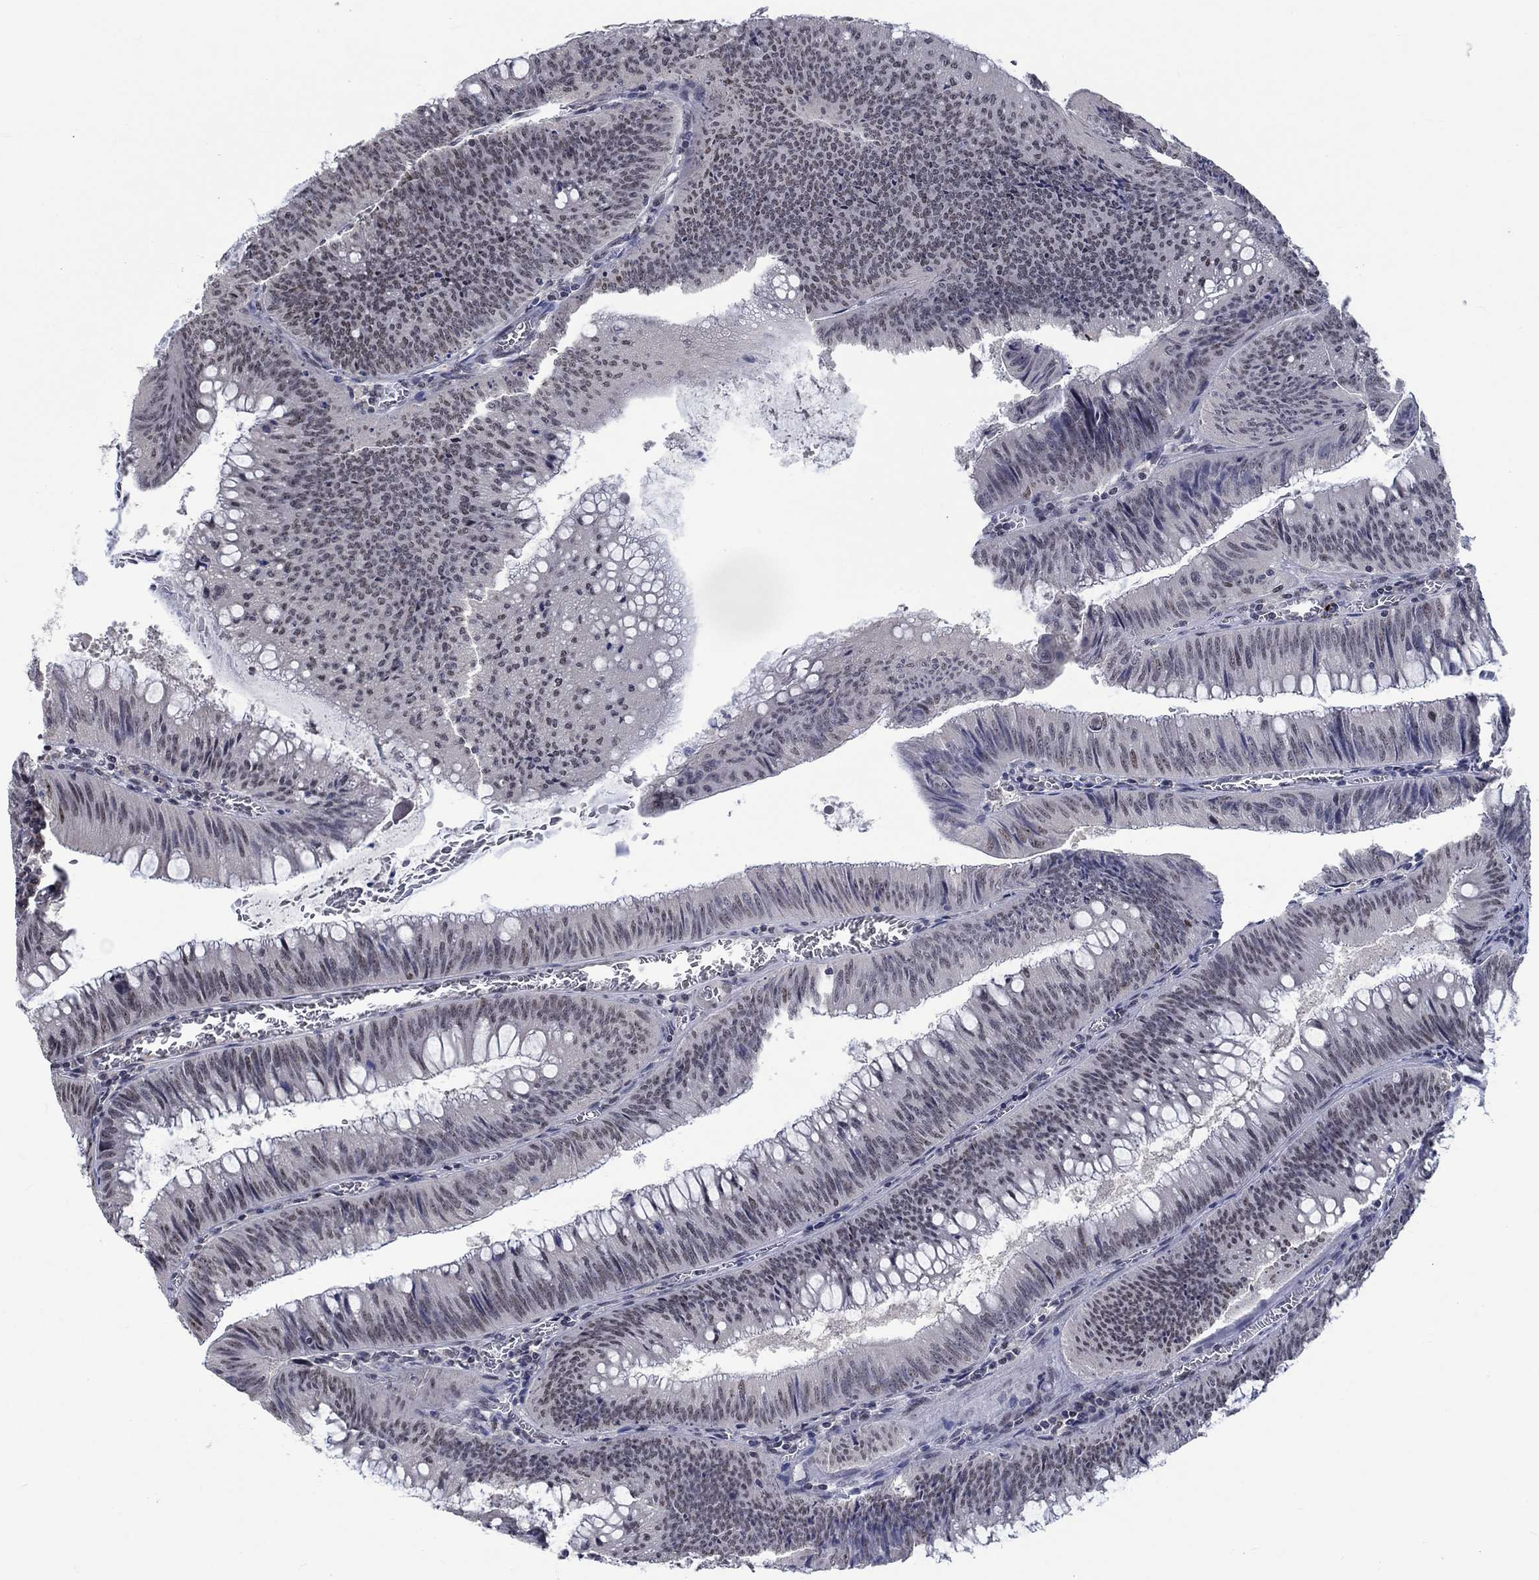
{"staining": {"intensity": "negative", "quantity": "none", "location": "none"}, "tissue": "colorectal cancer", "cell_type": "Tumor cells", "image_type": "cancer", "snomed": [{"axis": "morphology", "description": "Adenocarcinoma, NOS"}, {"axis": "topography", "description": "Rectum"}], "caption": "IHC micrograph of neoplastic tissue: adenocarcinoma (colorectal) stained with DAB demonstrates no significant protein positivity in tumor cells. (Stains: DAB (3,3'-diaminobenzidine) immunohistochemistry (IHC) with hematoxylin counter stain, Microscopy: brightfield microscopy at high magnification).", "gene": "HTN1", "patient": {"sex": "female", "age": 72}}